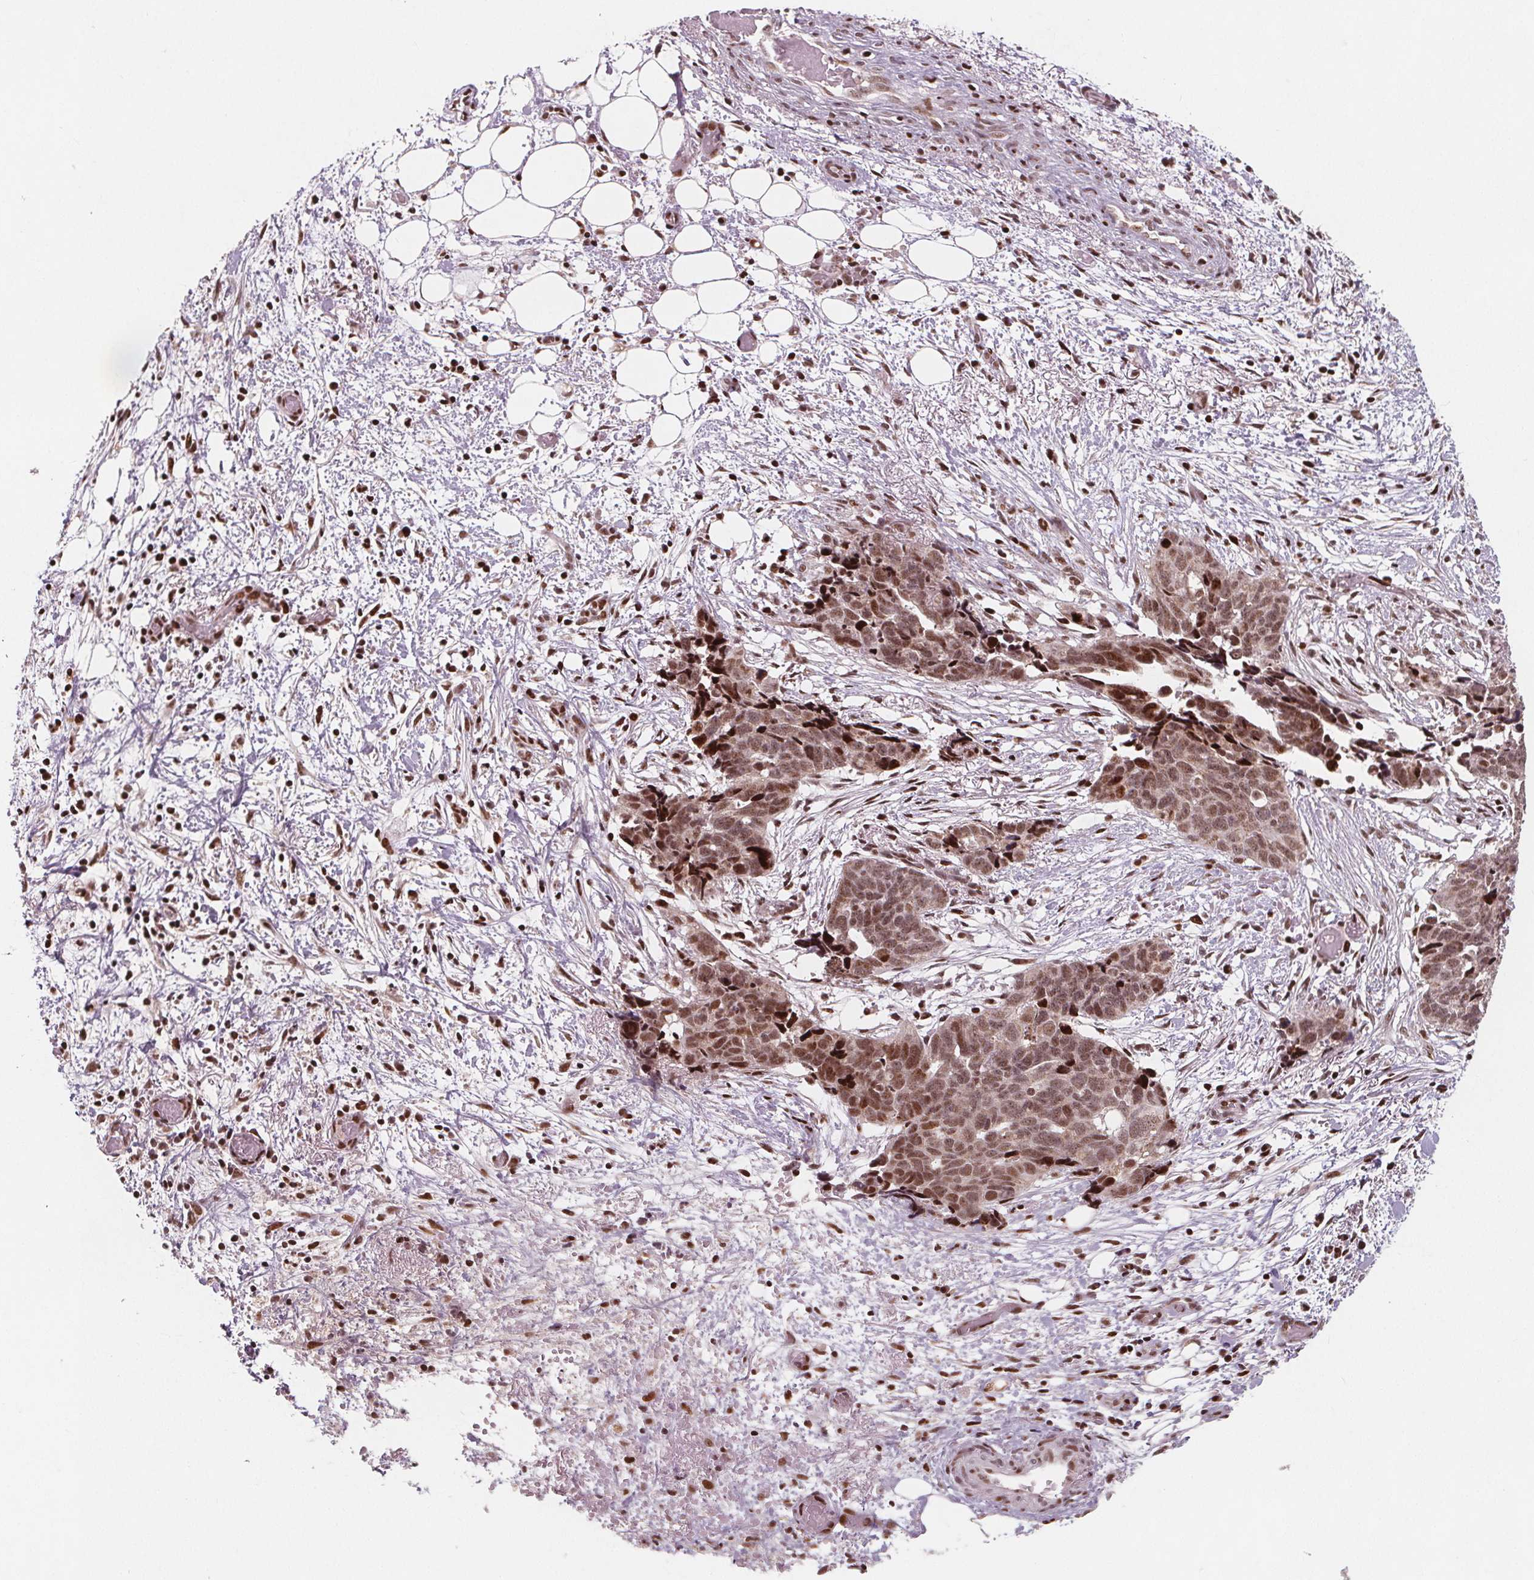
{"staining": {"intensity": "moderate", "quantity": ">75%", "location": "nuclear"}, "tissue": "ovarian cancer", "cell_type": "Tumor cells", "image_type": "cancer", "snomed": [{"axis": "morphology", "description": "Cystadenocarcinoma, serous, NOS"}, {"axis": "topography", "description": "Ovary"}], "caption": "IHC image of serous cystadenocarcinoma (ovarian) stained for a protein (brown), which displays medium levels of moderate nuclear expression in about >75% of tumor cells.", "gene": "SNRNP35", "patient": {"sex": "female", "age": 69}}